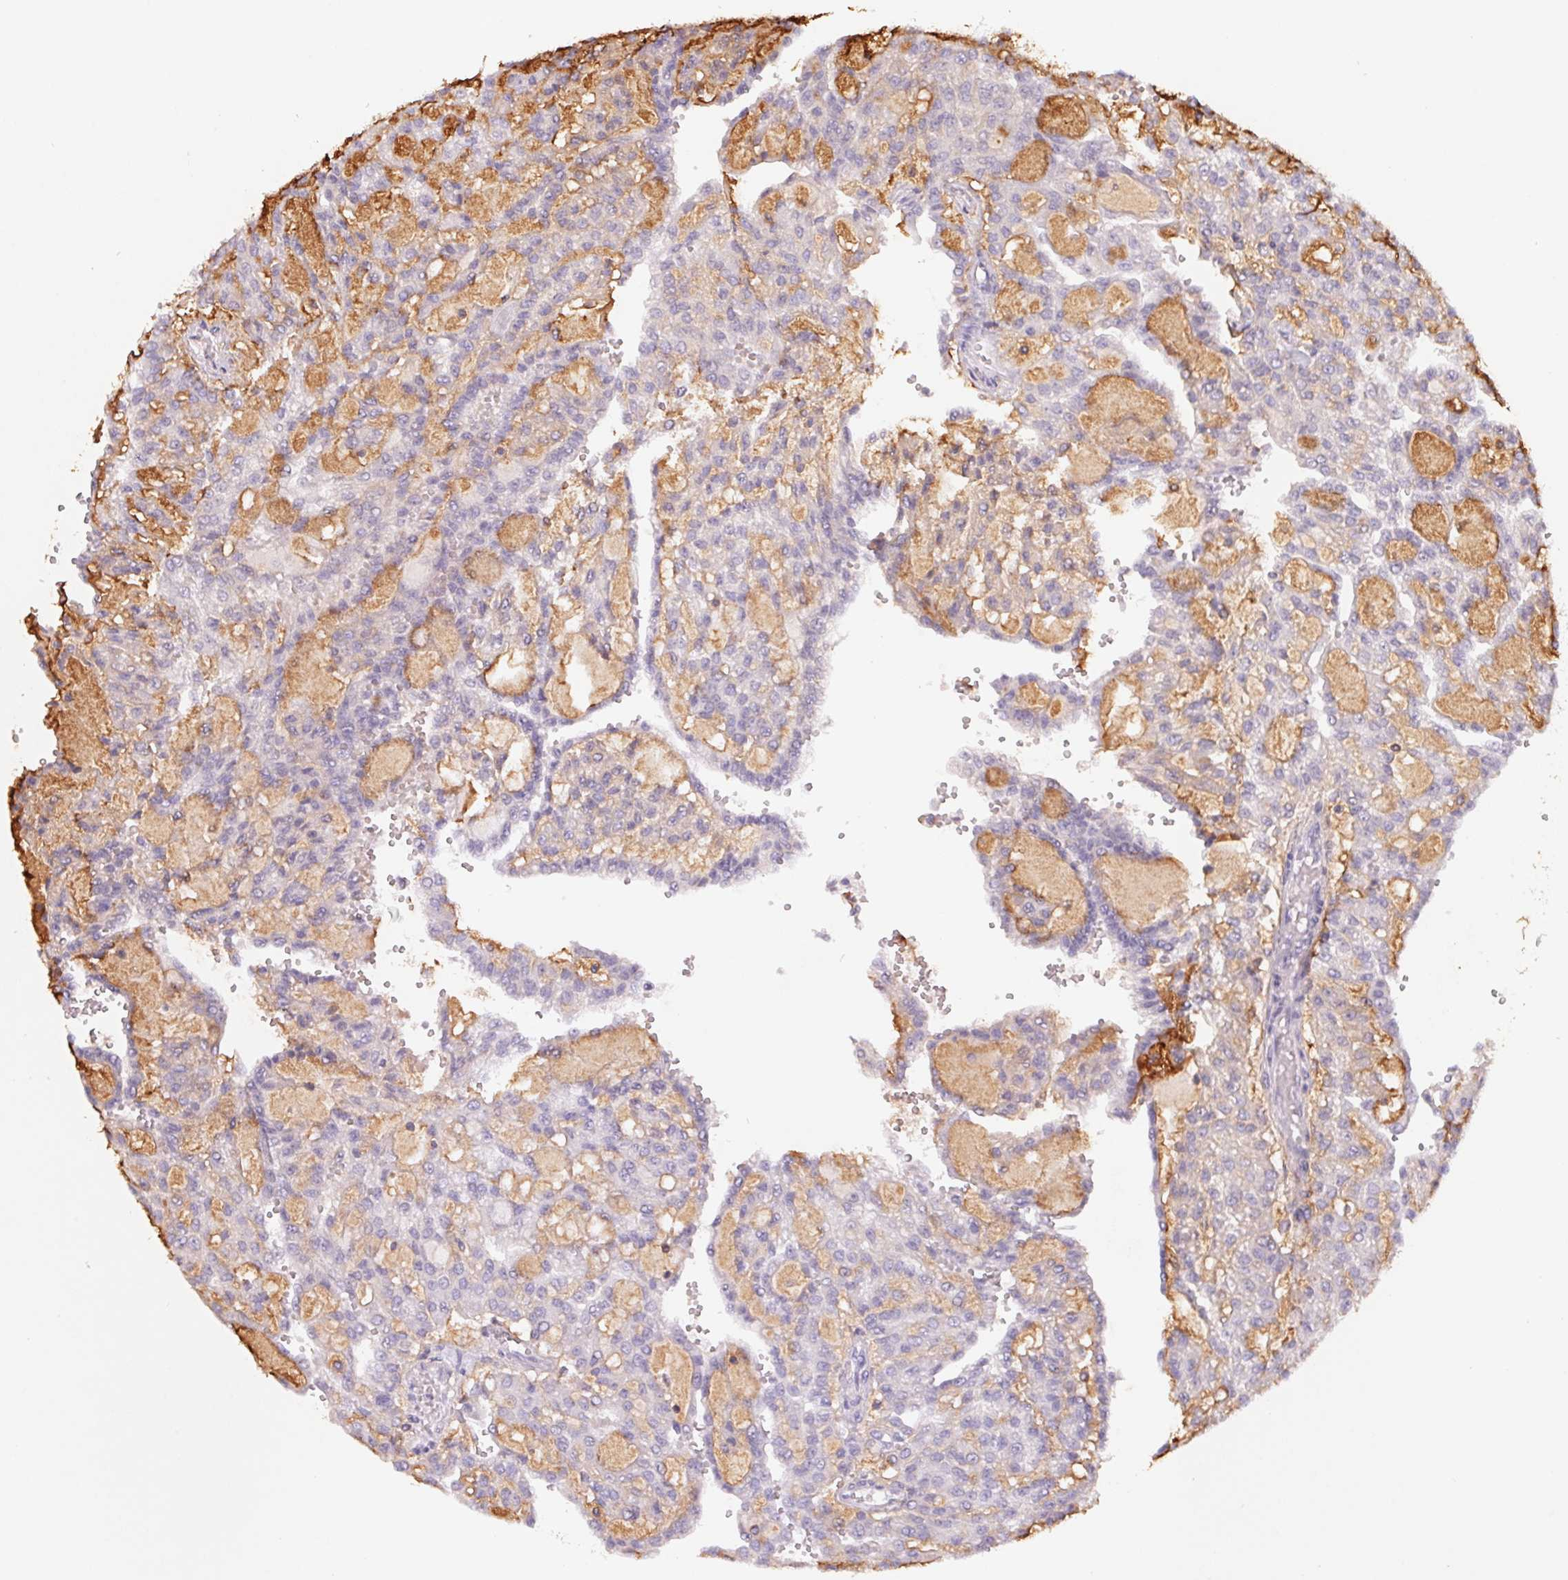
{"staining": {"intensity": "moderate", "quantity": "<25%", "location": "cytoplasmic/membranous"}, "tissue": "renal cancer", "cell_type": "Tumor cells", "image_type": "cancer", "snomed": [{"axis": "morphology", "description": "Adenocarcinoma, NOS"}, {"axis": "topography", "description": "Kidney"}], "caption": "Immunohistochemistry staining of renal cancer, which shows low levels of moderate cytoplasmic/membranous positivity in about <25% of tumor cells indicating moderate cytoplasmic/membranous protein positivity. The staining was performed using DAB (brown) for protein detection and nuclei were counterstained in hematoxylin (blue).", "gene": "KIF26A", "patient": {"sex": "male", "age": 63}}